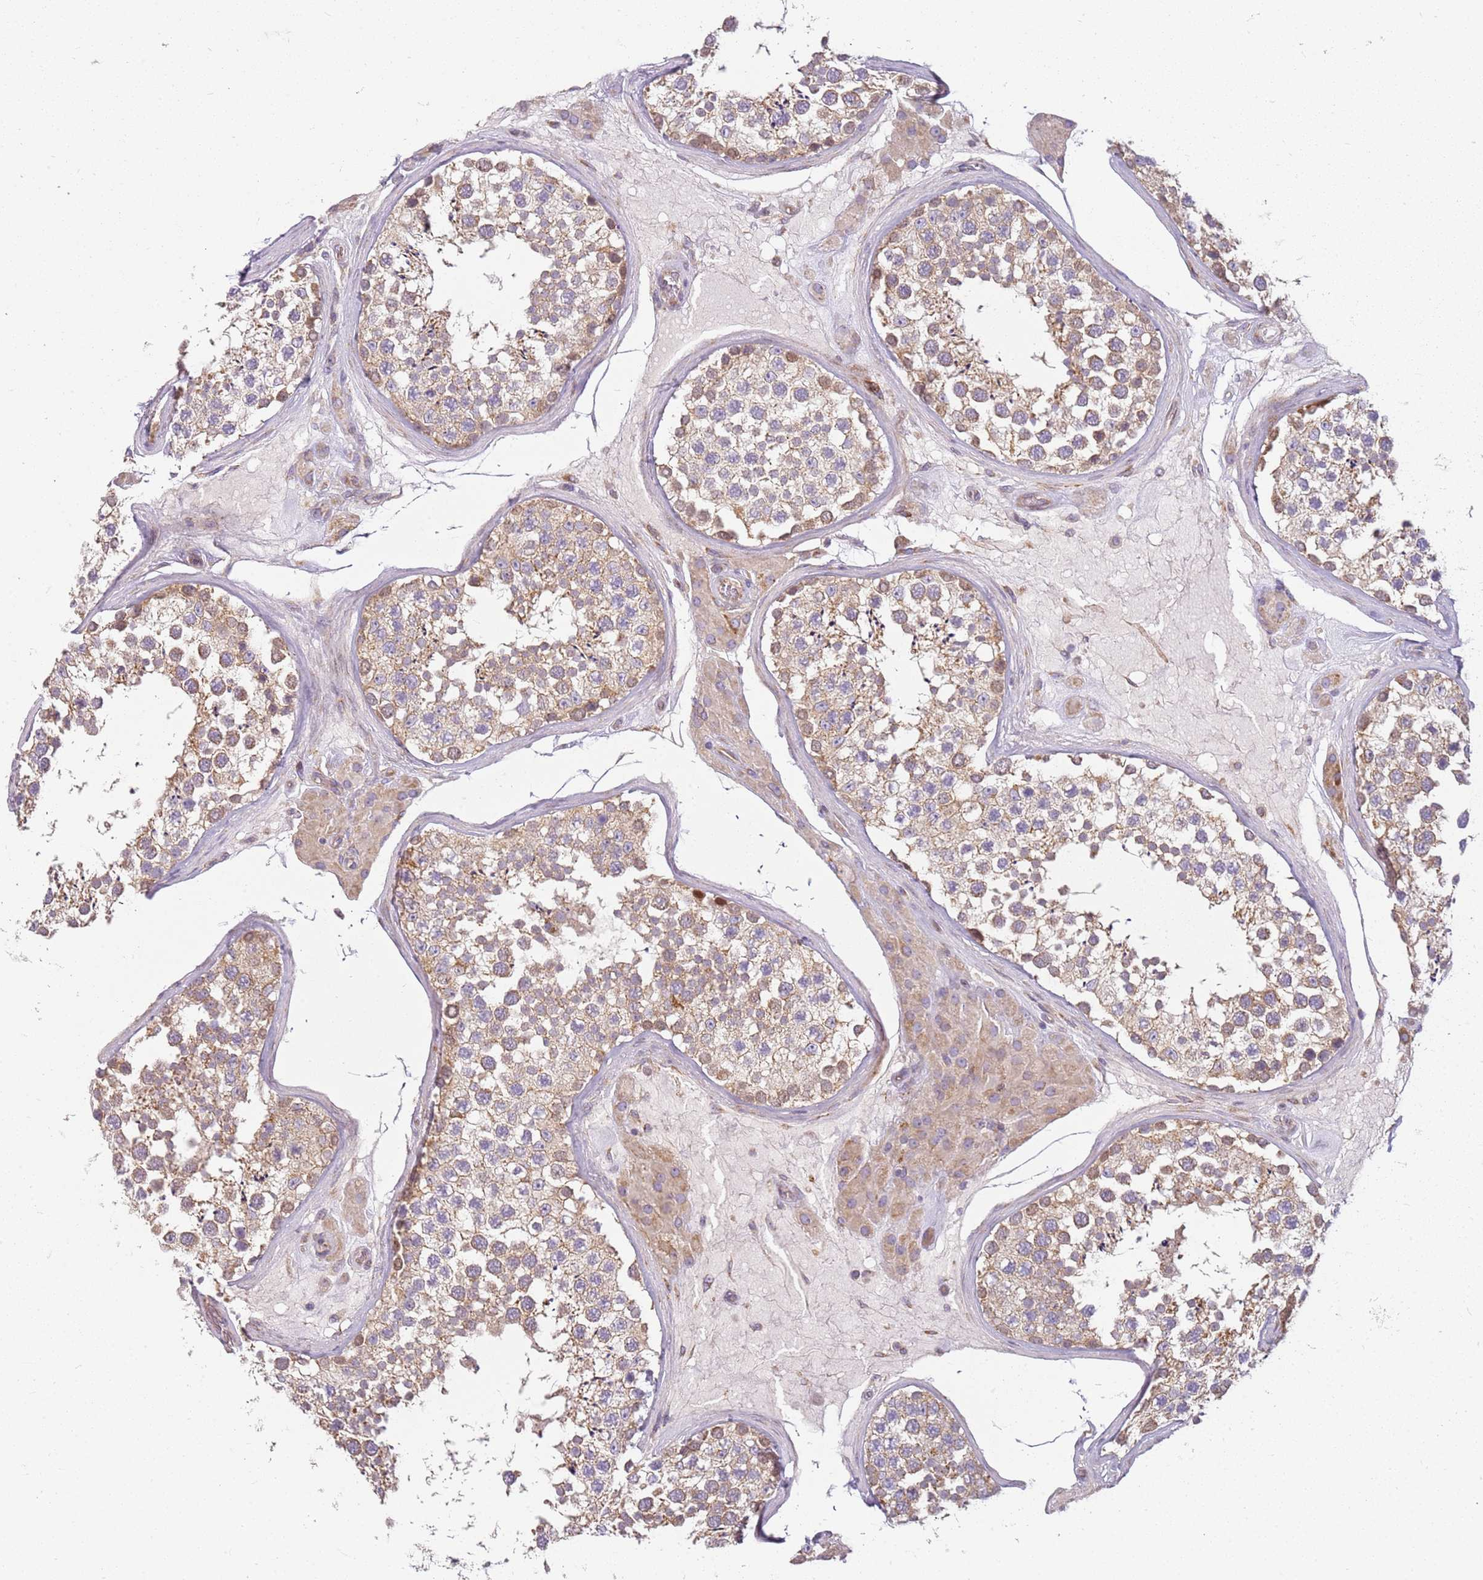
{"staining": {"intensity": "moderate", "quantity": ">75%", "location": "cytoplasmic/membranous,nuclear"}, "tissue": "testis", "cell_type": "Cells in seminiferous ducts", "image_type": "normal", "snomed": [{"axis": "morphology", "description": "Normal tissue, NOS"}, {"axis": "topography", "description": "Testis"}], "caption": "This image reveals immunohistochemistry (IHC) staining of normal testis, with medium moderate cytoplasmic/membranous,nuclear staining in about >75% of cells in seminiferous ducts.", "gene": "TMEM200C", "patient": {"sex": "male", "age": 46}}